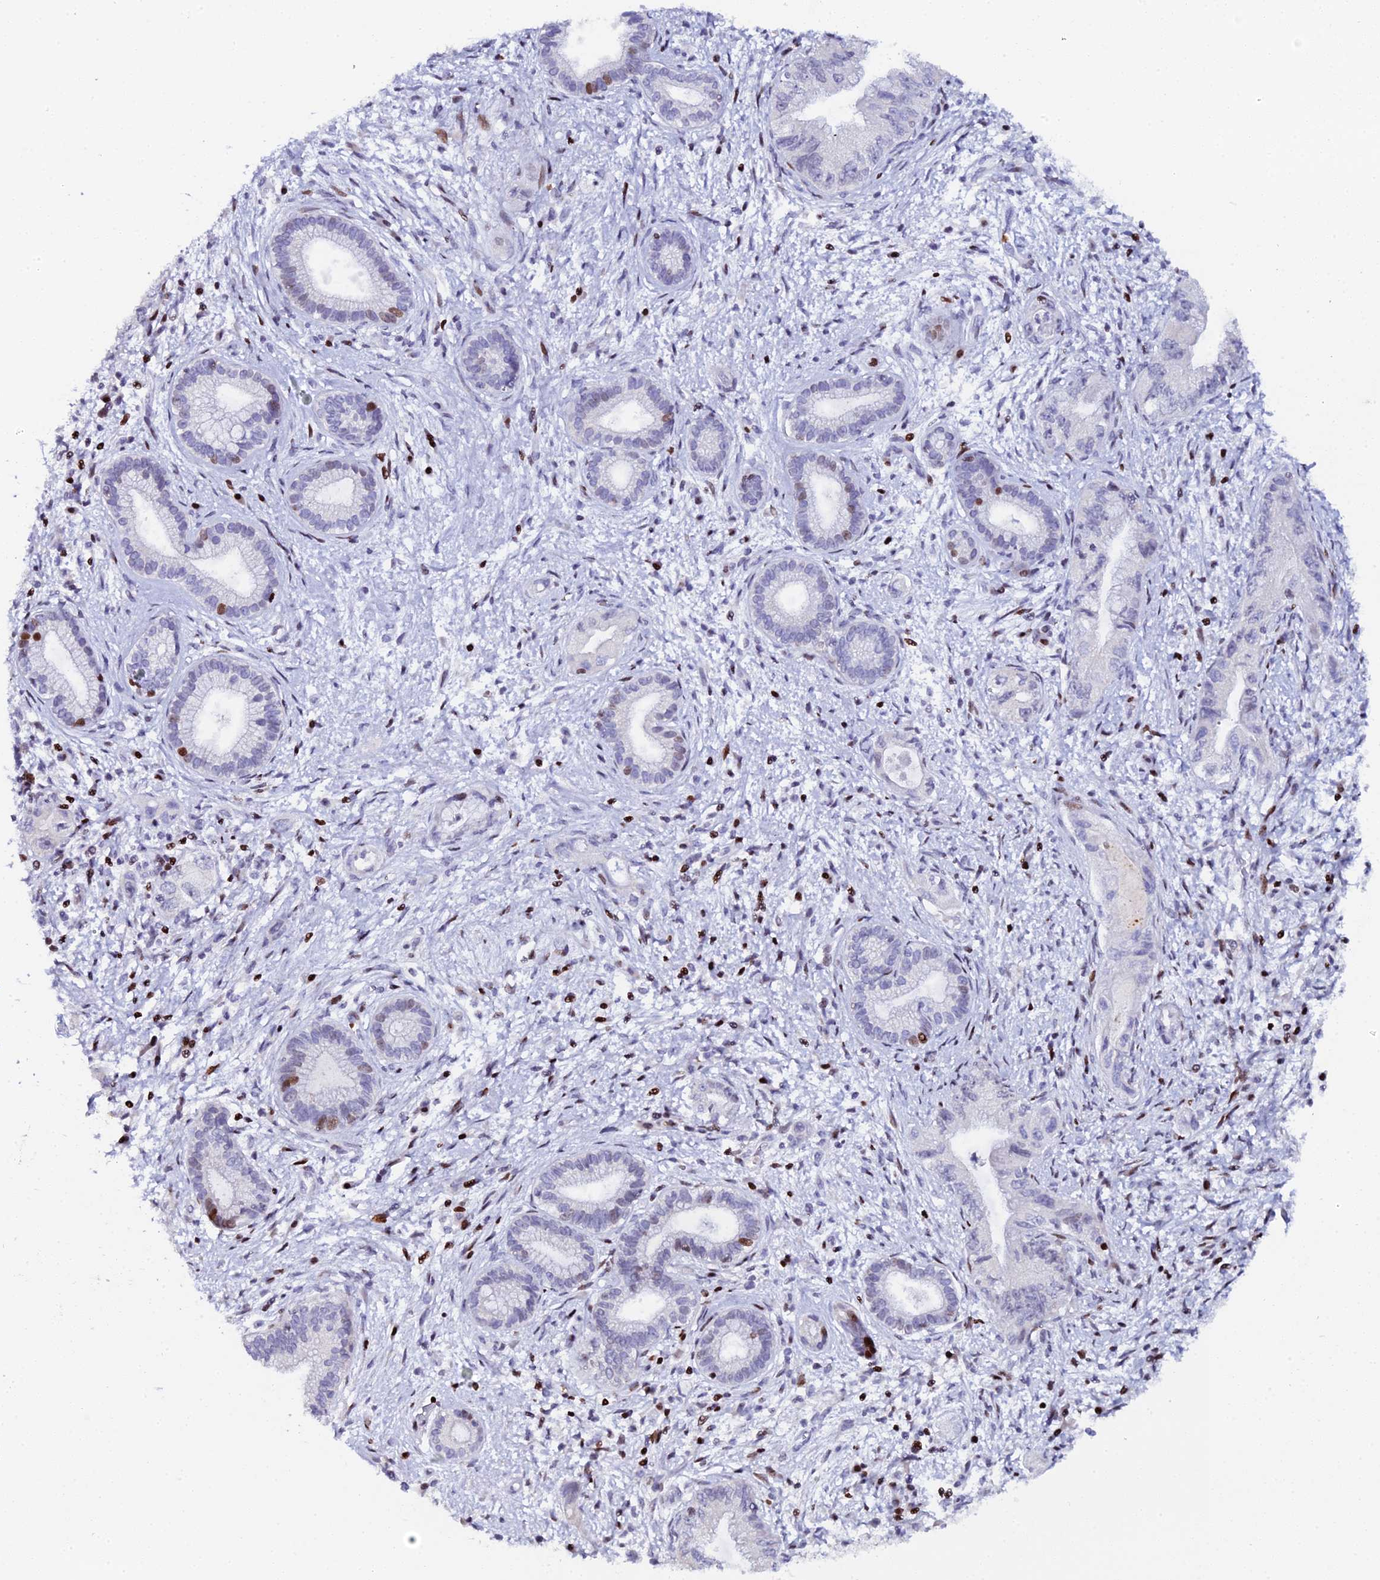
{"staining": {"intensity": "moderate", "quantity": "<25%", "location": "nuclear"}, "tissue": "pancreatic cancer", "cell_type": "Tumor cells", "image_type": "cancer", "snomed": [{"axis": "morphology", "description": "Adenocarcinoma, NOS"}, {"axis": "topography", "description": "Pancreas"}], "caption": "About <25% of tumor cells in pancreatic cancer (adenocarcinoma) show moderate nuclear protein positivity as visualized by brown immunohistochemical staining.", "gene": "MYNN", "patient": {"sex": "female", "age": 73}}